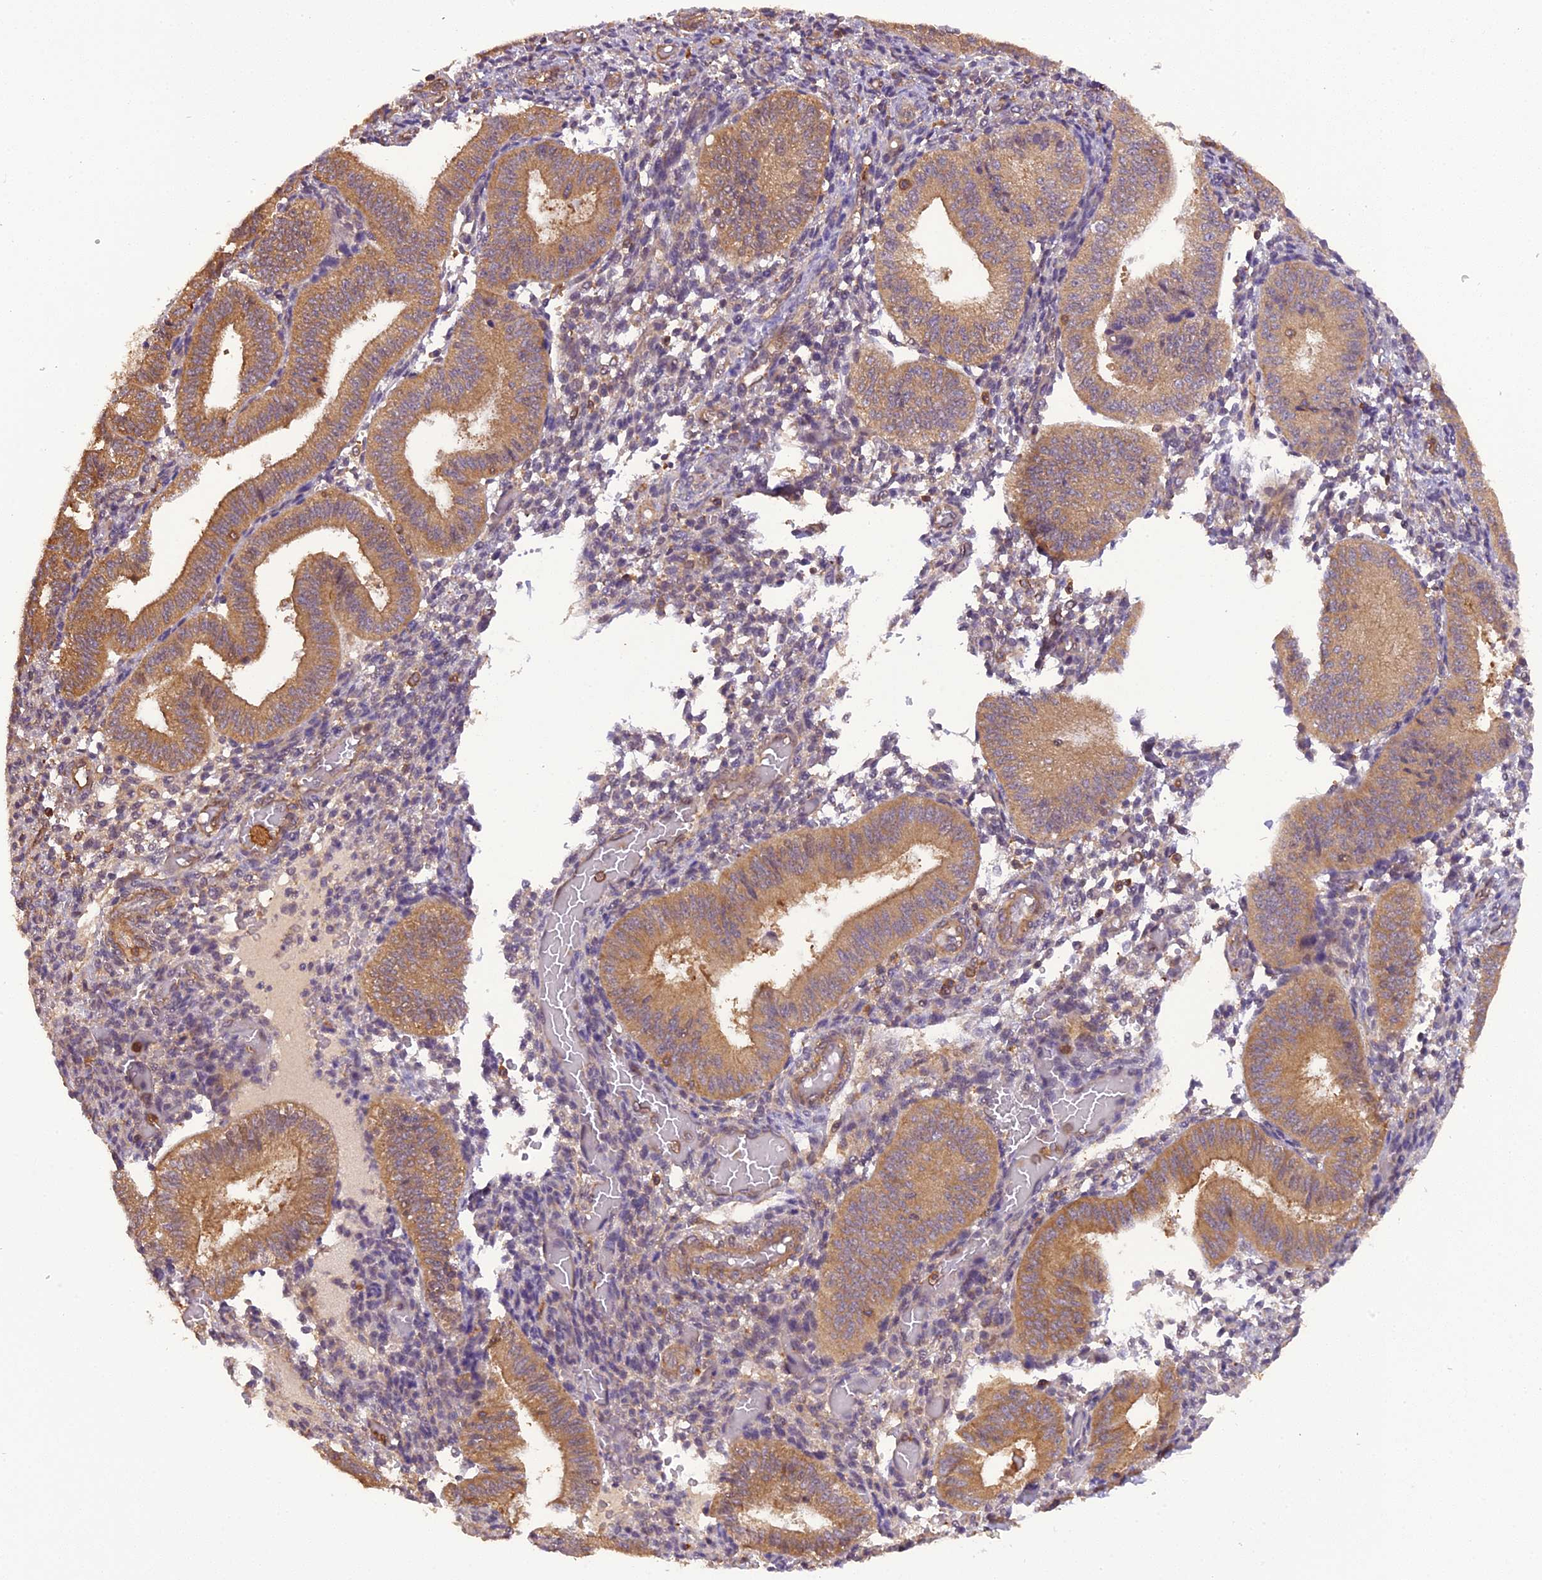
{"staining": {"intensity": "weak", "quantity": "<25%", "location": "cytoplasmic/membranous"}, "tissue": "endometrium", "cell_type": "Cells in endometrial stroma", "image_type": "normal", "snomed": [{"axis": "morphology", "description": "Normal tissue, NOS"}, {"axis": "topography", "description": "Endometrium"}], "caption": "Cells in endometrial stroma are negative for protein expression in normal human endometrium. (Brightfield microscopy of DAB immunohistochemistry at high magnification).", "gene": "STOML1", "patient": {"sex": "female", "age": 34}}